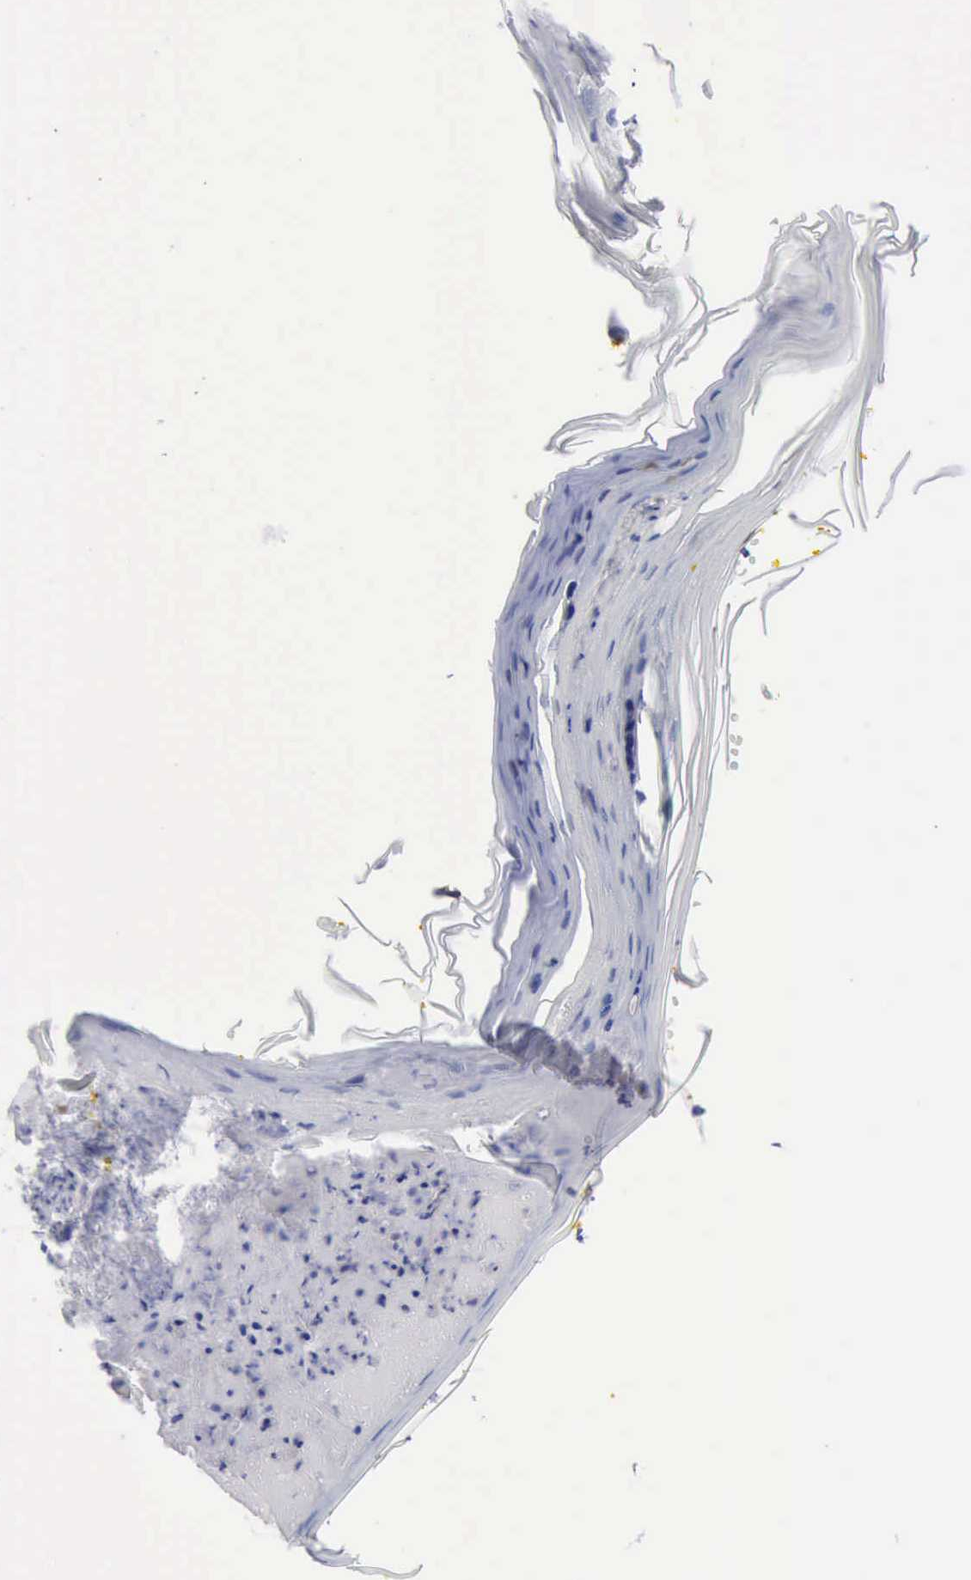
{"staining": {"intensity": "negative", "quantity": "none", "location": "none"}, "tissue": "melanoma", "cell_type": "Tumor cells", "image_type": "cancer", "snomed": [{"axis": "morphology", "description": "Malignant melanoma, NOS"}, {"axis": "topography", "description": "Skin"}], "caption": "DAB immunohistochemical staining of human malignant melanoma reveals no significant positivity in tumor cells. The staining is performed using DAB (3,3'-diaminobenzidine) brown chromogen with nuclei counter-stained in using hematoxylin.", "gene": "SATB2", "patient": {"sex": "male", "age": 67}}